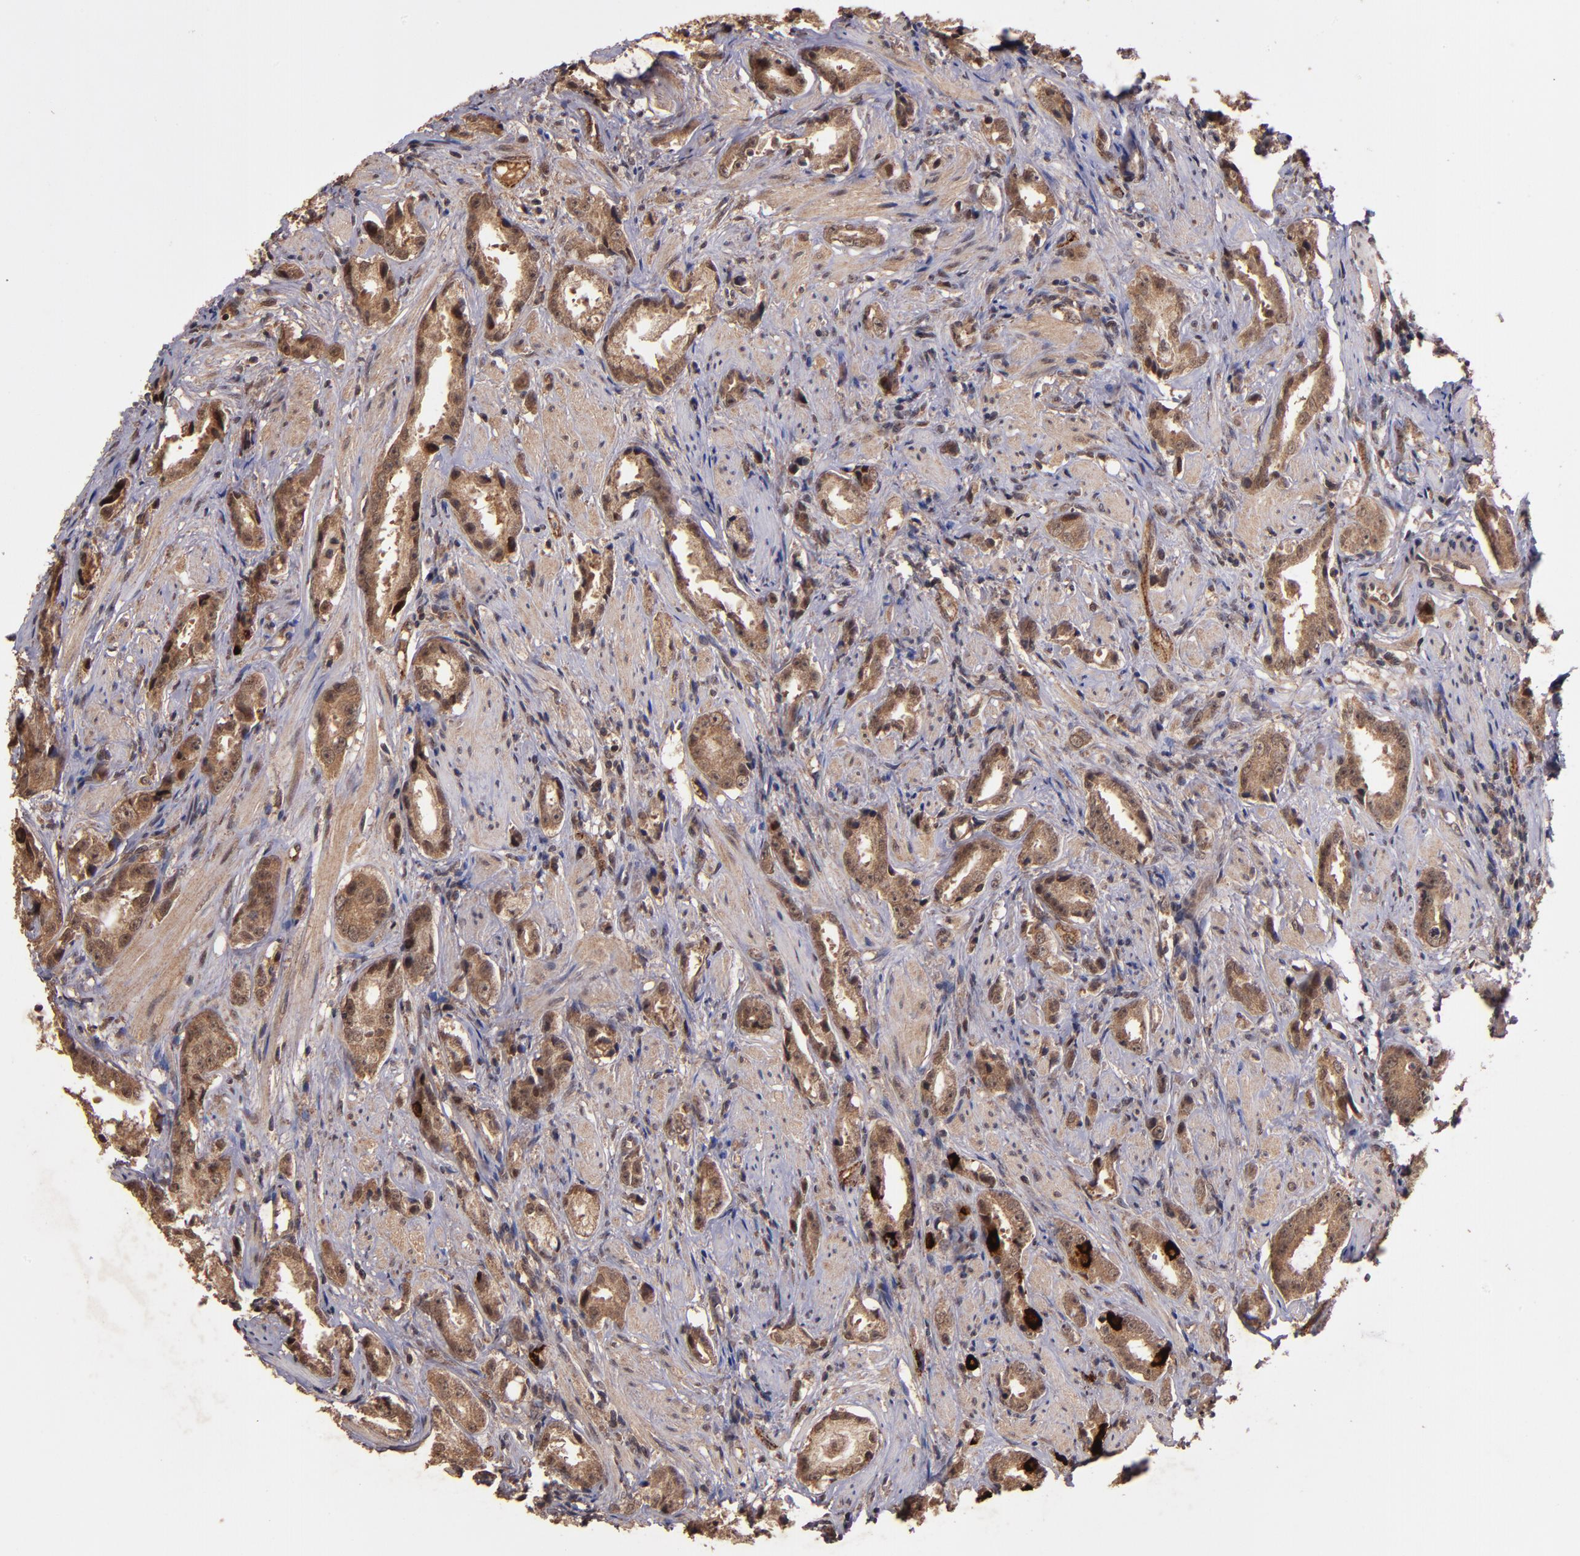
{"staining": {"intensity": "moderate", "quantity": ">75%", "location": "cytoplasmic/membranous"}, "tissue": "prostate cancer", "cell_type": "Tumor cells", "image_type": "cancer", "snomed": [{"axis": "morphology", "description": "Adenocarcinoma, Medium grade"}, {"axis": "topography", "description": "Prostate"}], "caption": "This is an image of immunohistochemistry staining of adenocarcinoma (medium-grade) (prostate), which shows moderate staining in the cytoplasmic/membranous of tumor cells.", "gene": "RIOK3", "patient": {"sex": "male", "age": 53}}